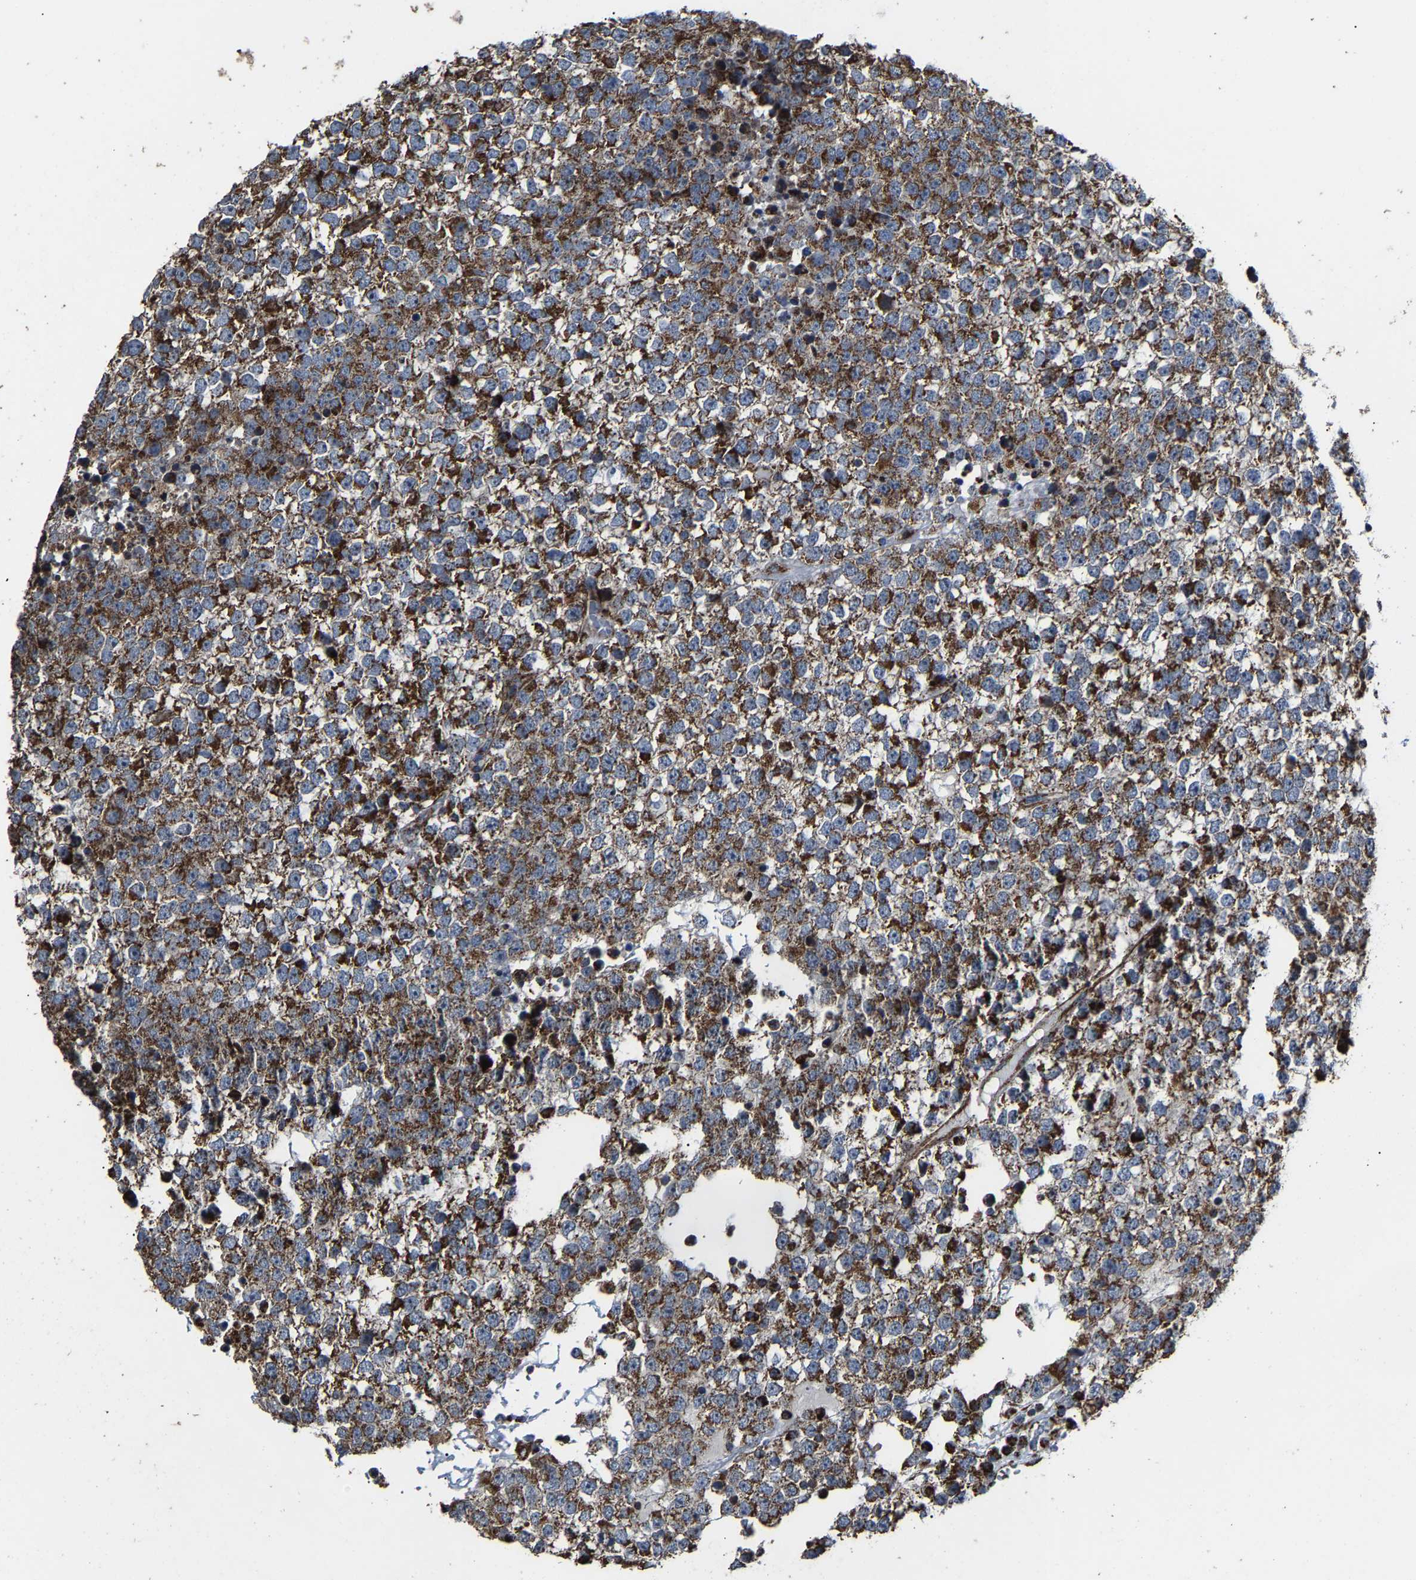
{"staining": {"intensity": "strong", "quantity": ">75%", "location": "cytoplasmic/membranous"}, "tissue": "testis cancer", "cell_type": "Tumor cells", "image_type": "cancer", "snomed": [{"axis": "morphology", "description": "Seminoma, NOS"}, {"axis": "topography", "description": "Testis"}], "caption": "A brown stain highlights strong cytoplasmic/membranous expression of a protein in testis cancer (seminoma) tumor cells. Immunohistochemistry (ihc) stains the protein in brown and the nuclei are stained blue.", "gene": "NDUFV3", "patient": {"sex": "male", "age": 65}}